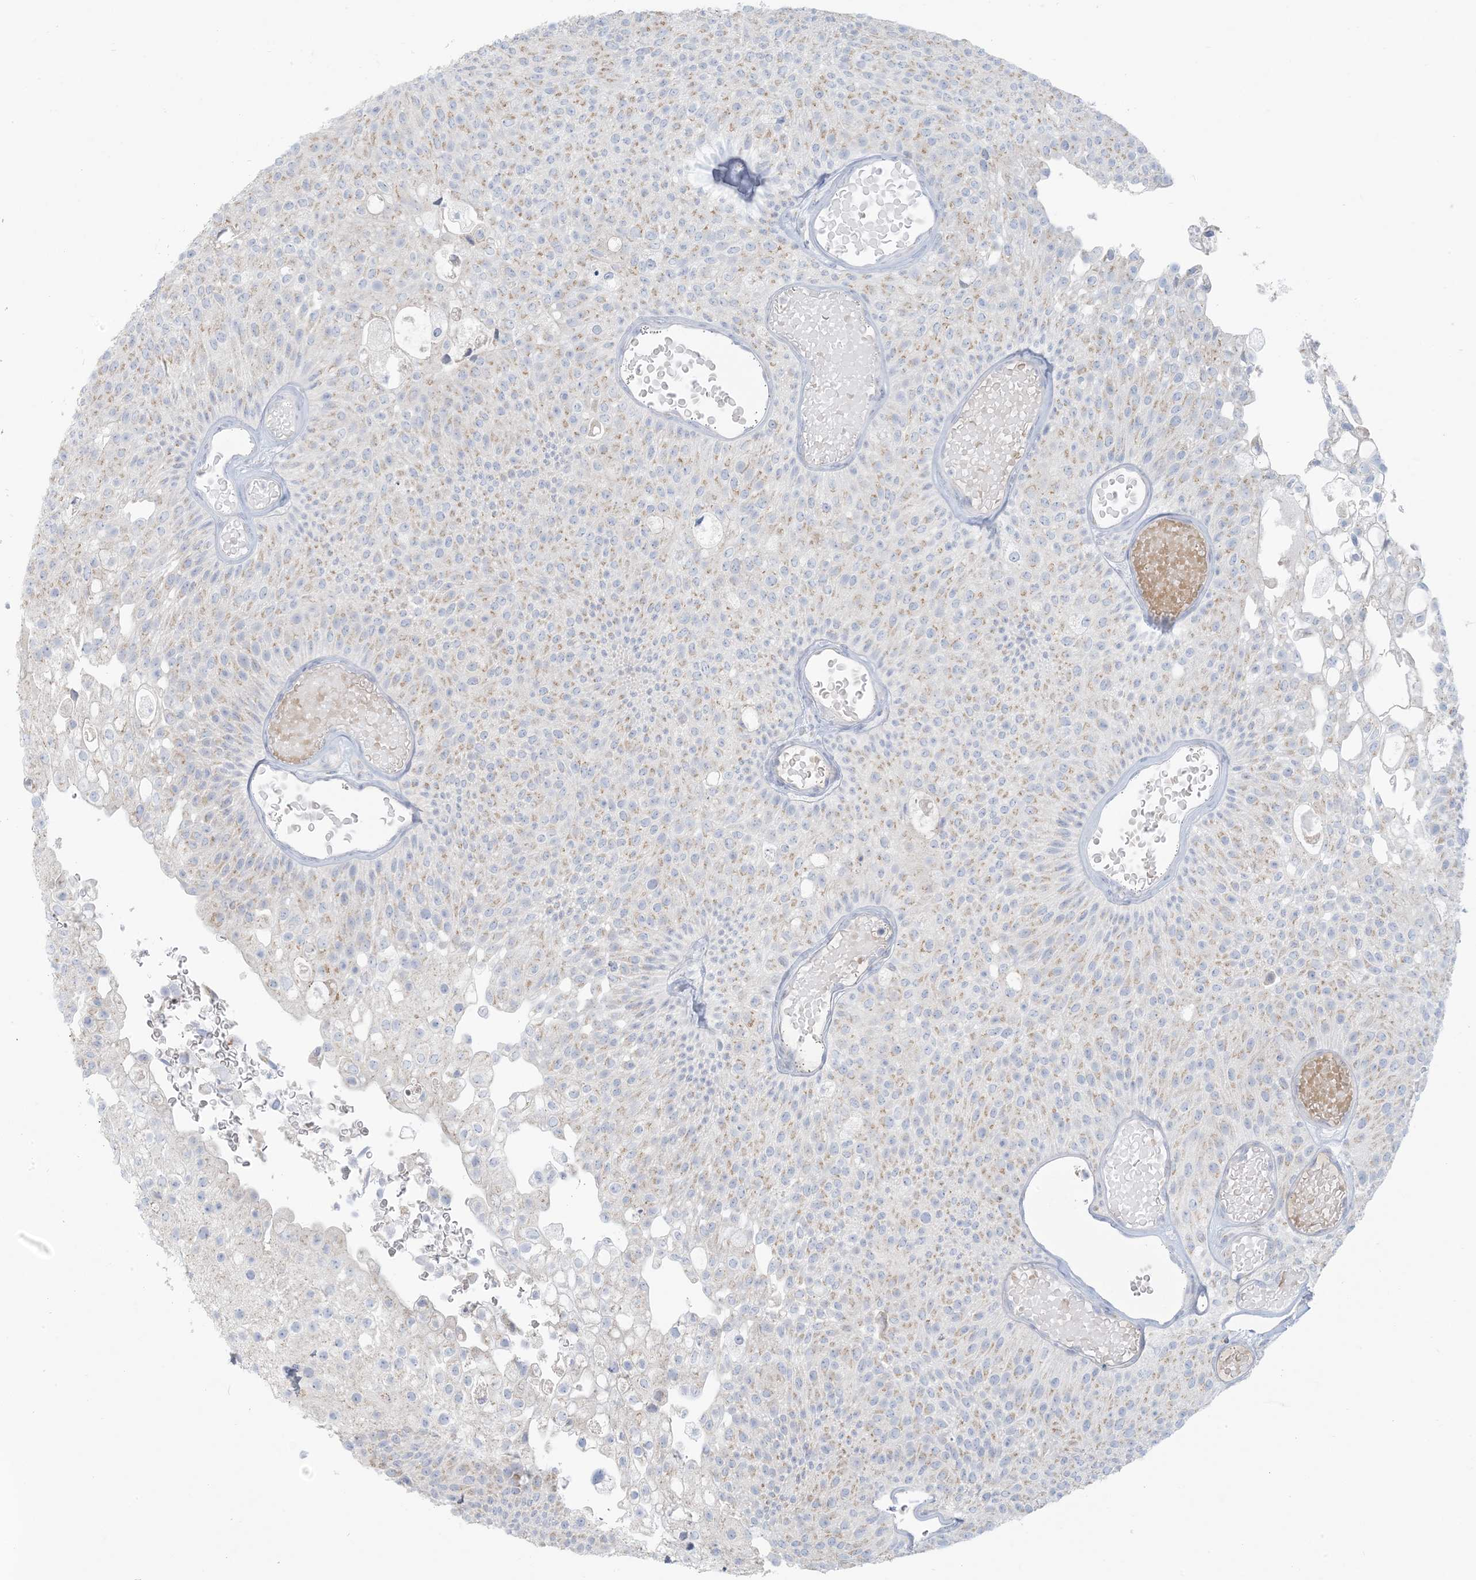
{"staining": {"intensity": "weak", "quantity": "25%-75%", "location": "cytoplasmic/membranous"}, "tissue": "urothelial cancer", "cell_type": "Tumor cells", "image_type": "cancer", "snomed": [{"axis": "morphology", "description": "Urothelial carcinoma, Low grade"}, {"axis": "topography", "description": "Urinary bladder"}], "caption": "The photomicrograph reveals a brown stain indicating the presence of a protein in the cytoplasmic/membranous of tumor cells in urothelial carcinoma (low-grade).", "gene": "SCML1", "patient": {"sex": "male", "age": 78}}